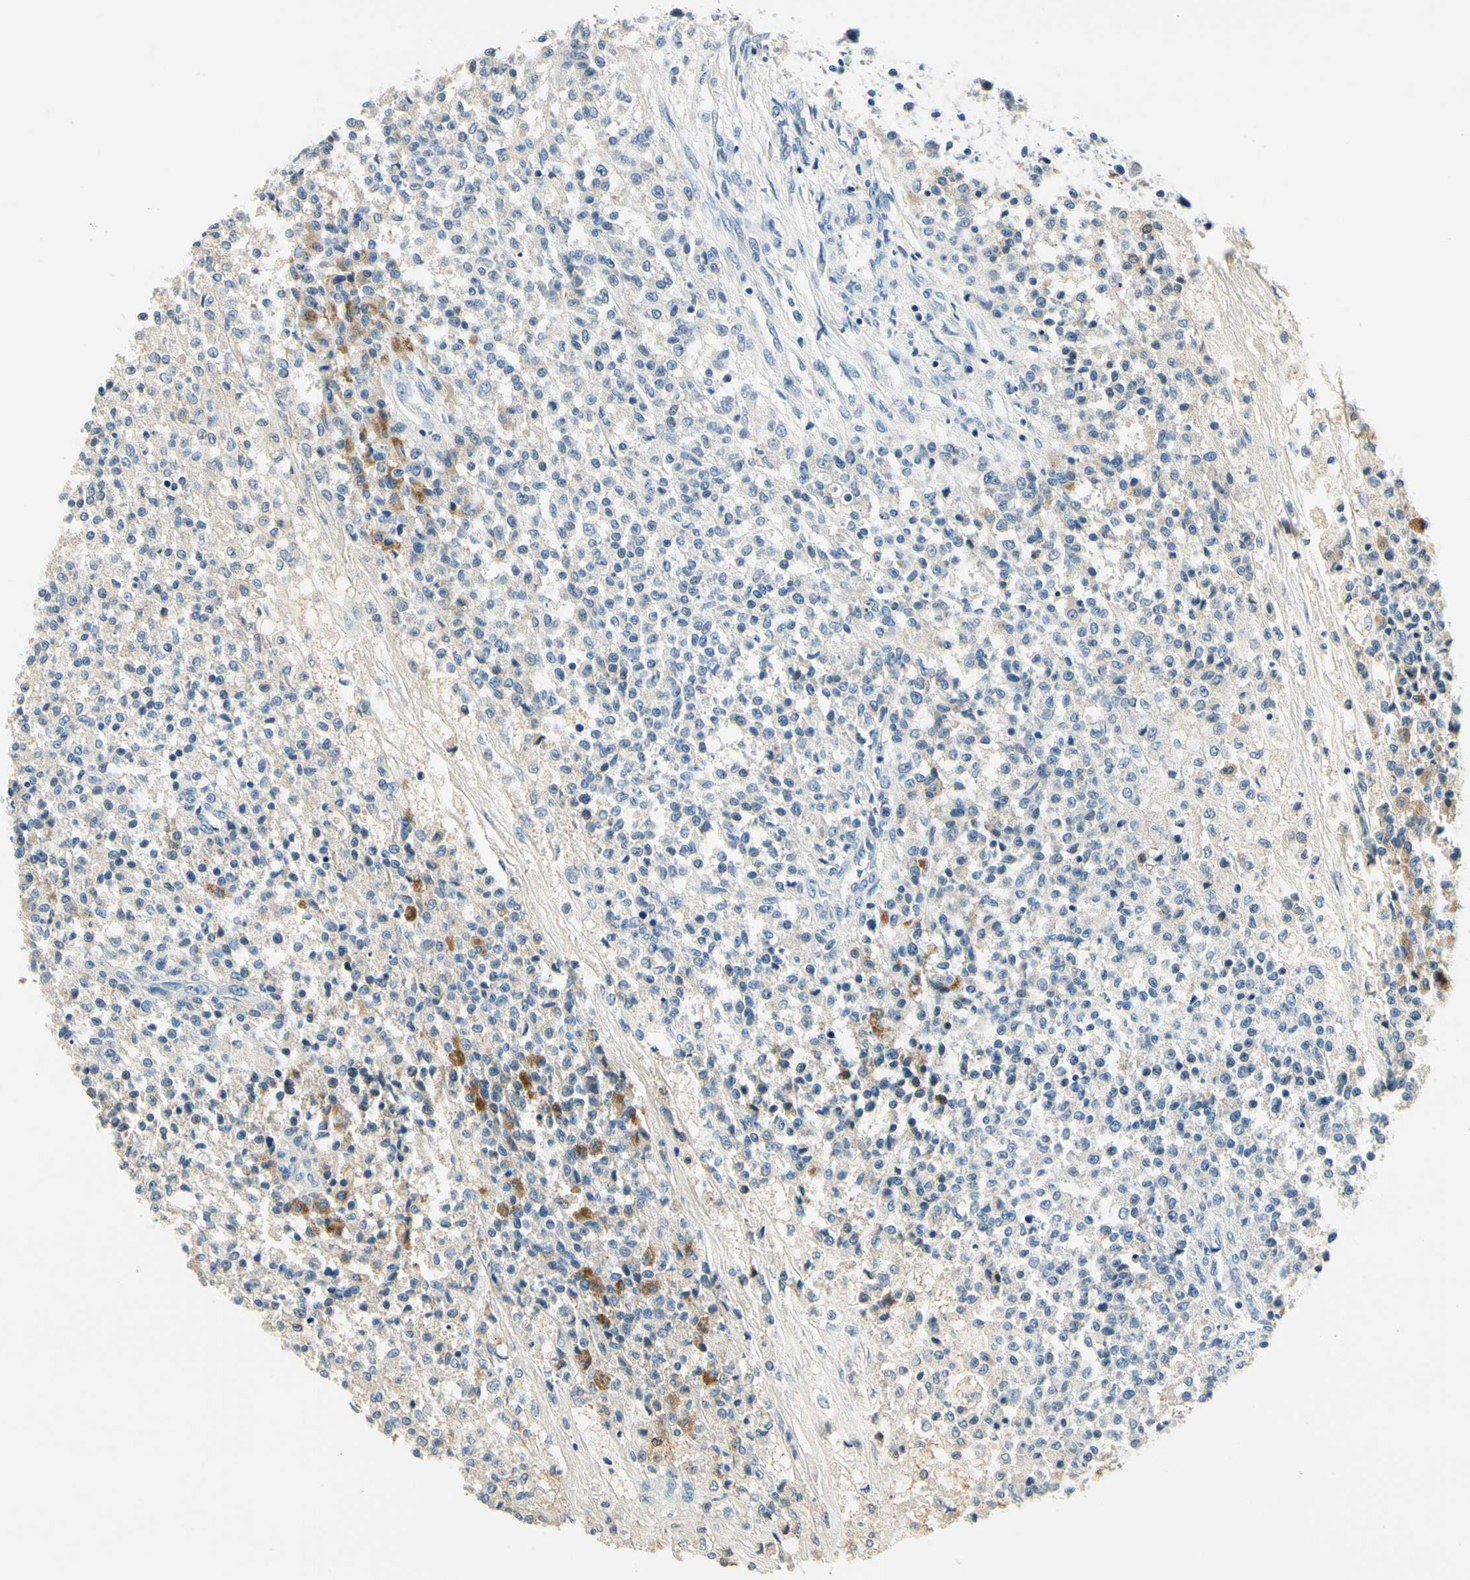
{"staining": {"intensity": "moderate", "quantity": "<25%", "location": "cytoplasmic/membranous"}, "tissue": "testis cancer", "cell_type": "Tumor cells", "image_type": "cancer", "snomed": [{"axis": "morphology", "description": "Seminoma, NOS"}, {"axis": "topography", "description": "Testis"}], "caption": "The photomicrograph exhibits a brown stain indicating the presence of a protein in the cytoplasmic/membranous of tumor cells in seminoma (testis). (DAB (3,3'-diaminobenzidine) = brown stain, brightfield microscopy at high magnification).", "gene": "TGFBR3", "patient": {"sex": "male", "age": 59}}